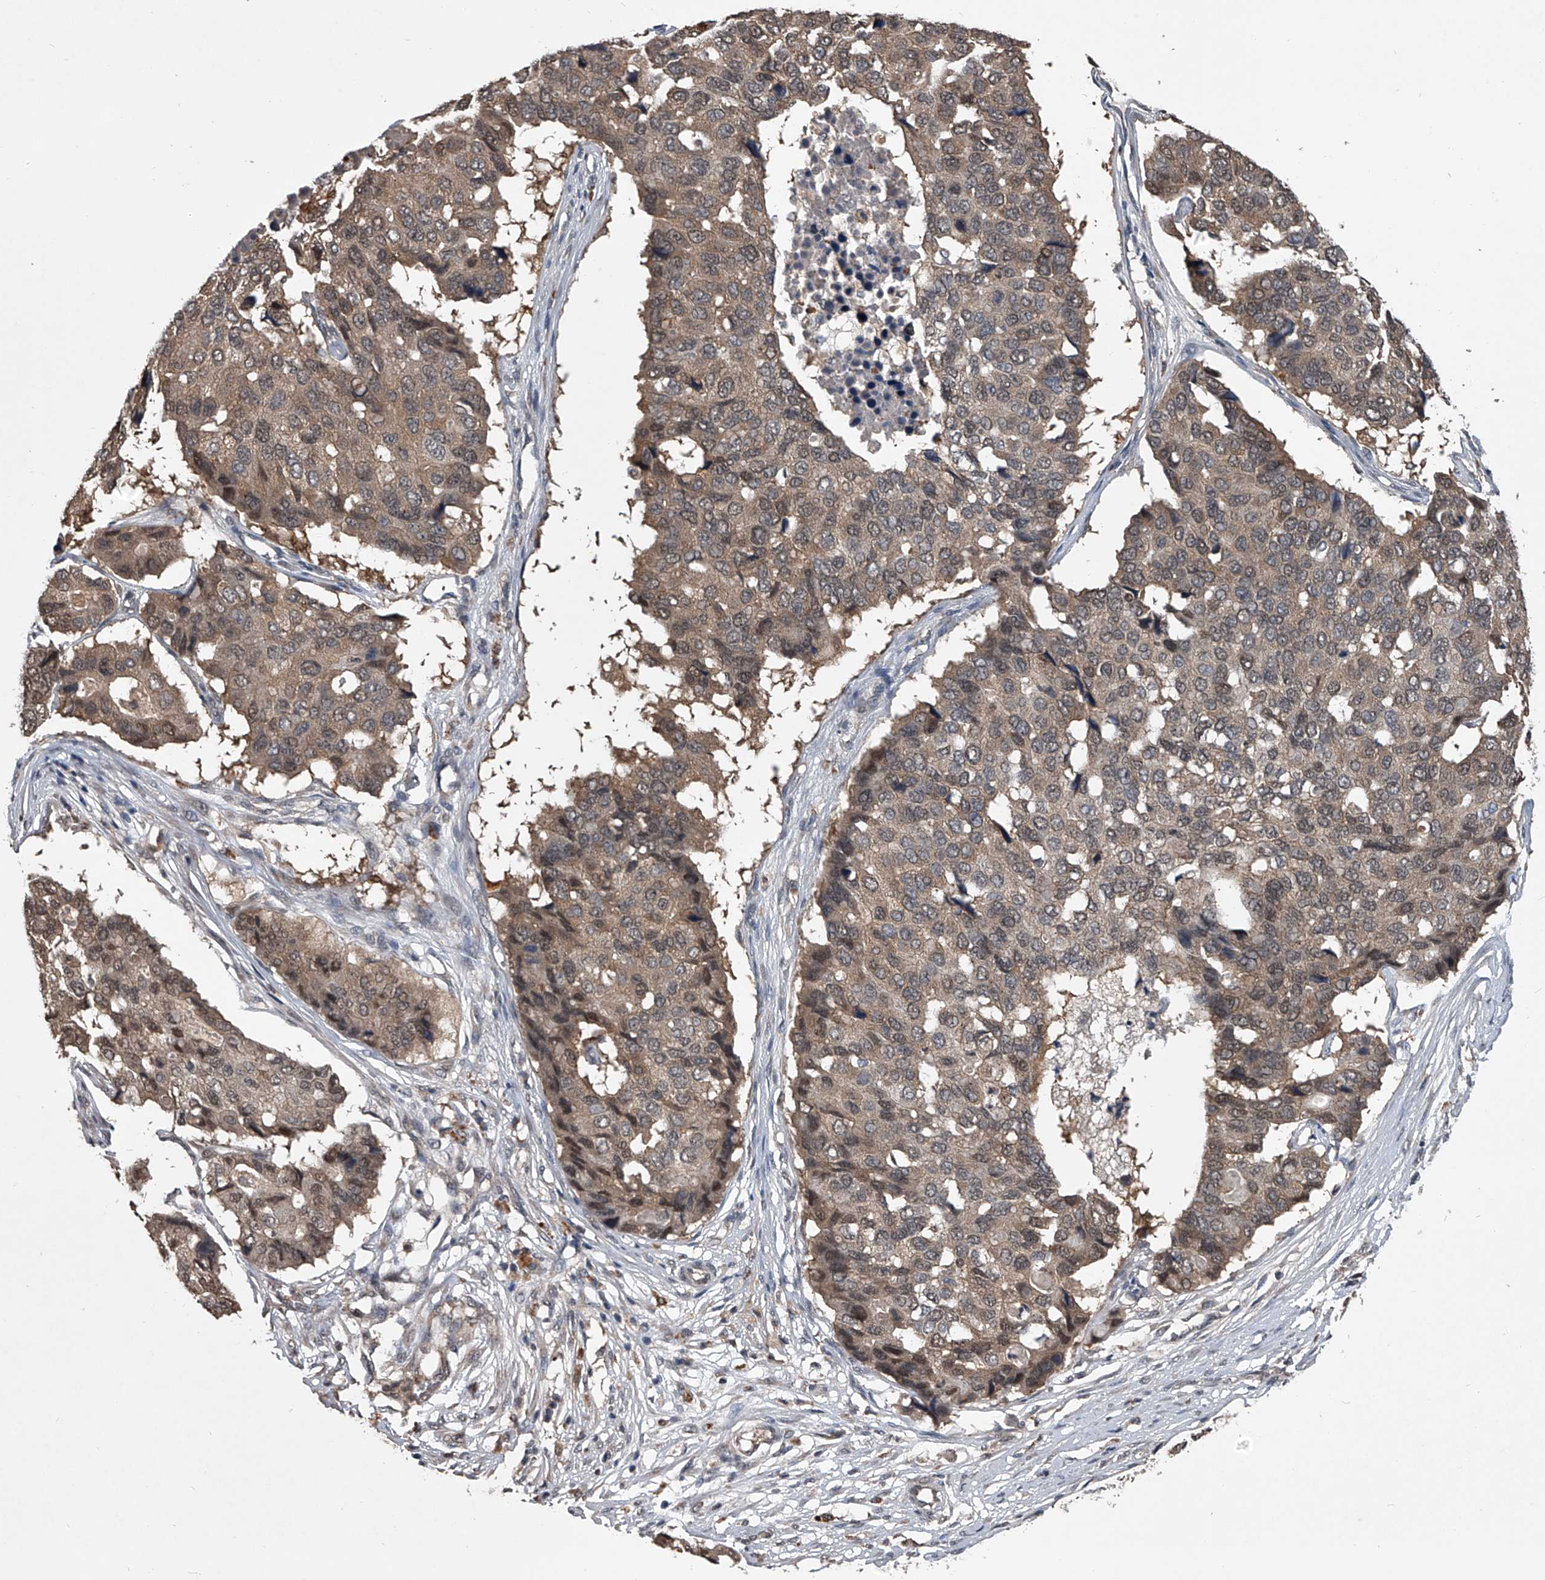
{"staining": {"intensity": "weak", "quantity": ">75%", "location": "cytoplasmic/membranous,nuclear"}, "tissue": "pancreatic cancer", "cell_type": "Tumor cells", "image_type": "cancer", "snomed": [{"axis": "morphology", "description": "Adenocarcinoma, NOS"}, {"axis": "topography", "description": "Pancreas"}], "caption": "A photomicrograph showing weak cytoplasmic/membranous and nuclear staining in about >75% of tumor cells in pancreatic cancer, as visualized by brown immunohistochemical staining.", "gene": "TSNAX", "patient": {"sex": "male", "age": 50}}